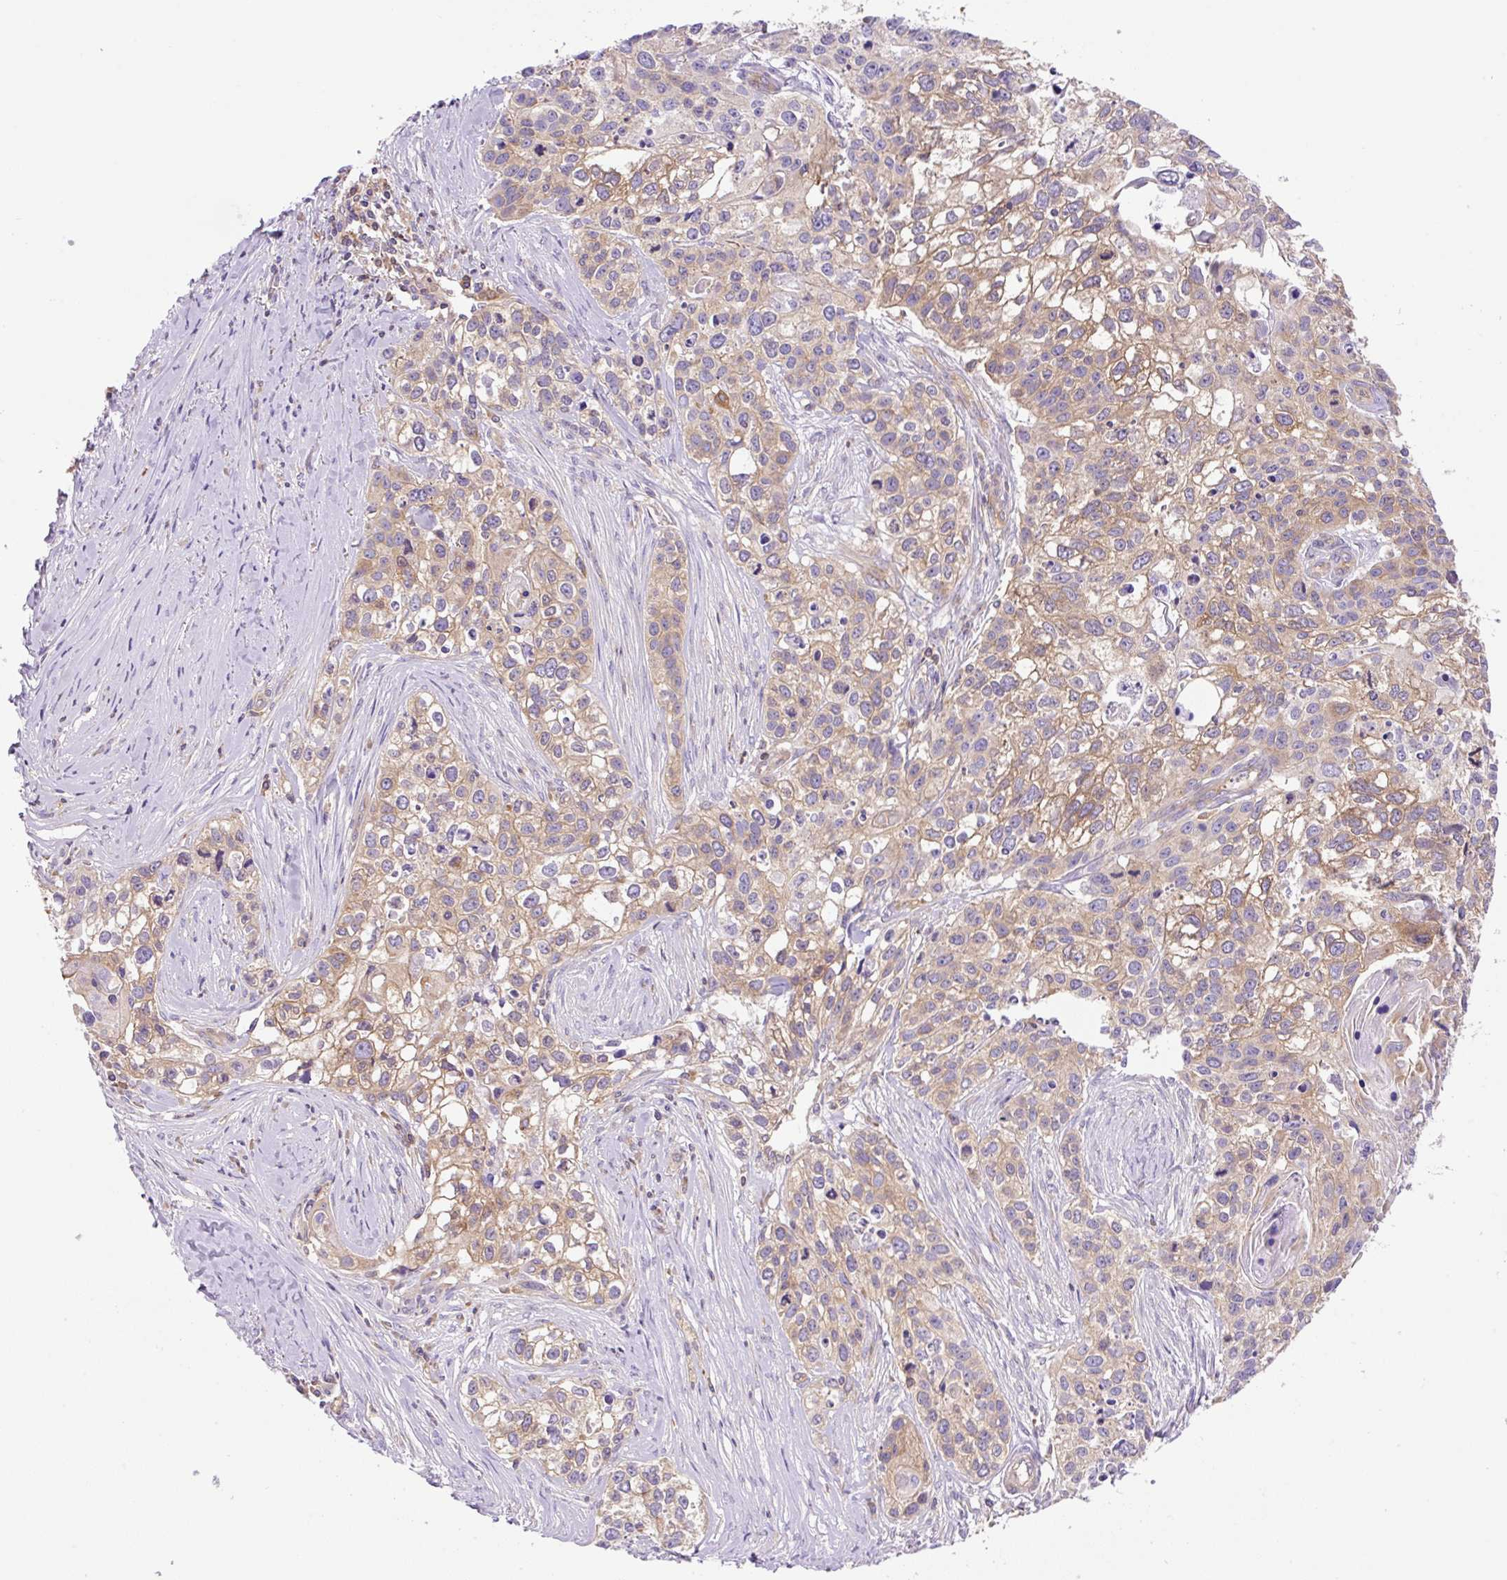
{"staining": {"intensity": "moderate", "quantity": "25%-75%", "location": "cytoplasmic/membranous"}, "tissue": "lung cancer", "cell_type": "Tumor cells", "image_type": "cancer", "snomed": [{"axis": "morphology", "description": "Squamous cell carcinoma, NOS"}, {"axis": "topography", "description": "Lung"}], "caption": "The histopathology image reveals staining of squamous cell carcinoma (lung), revealing moderate cytoplasmic/membranous protein staining (brown color) within tumor cells.", "gene": "DNM2", "patient": {"sex": "male", "age": 74}}